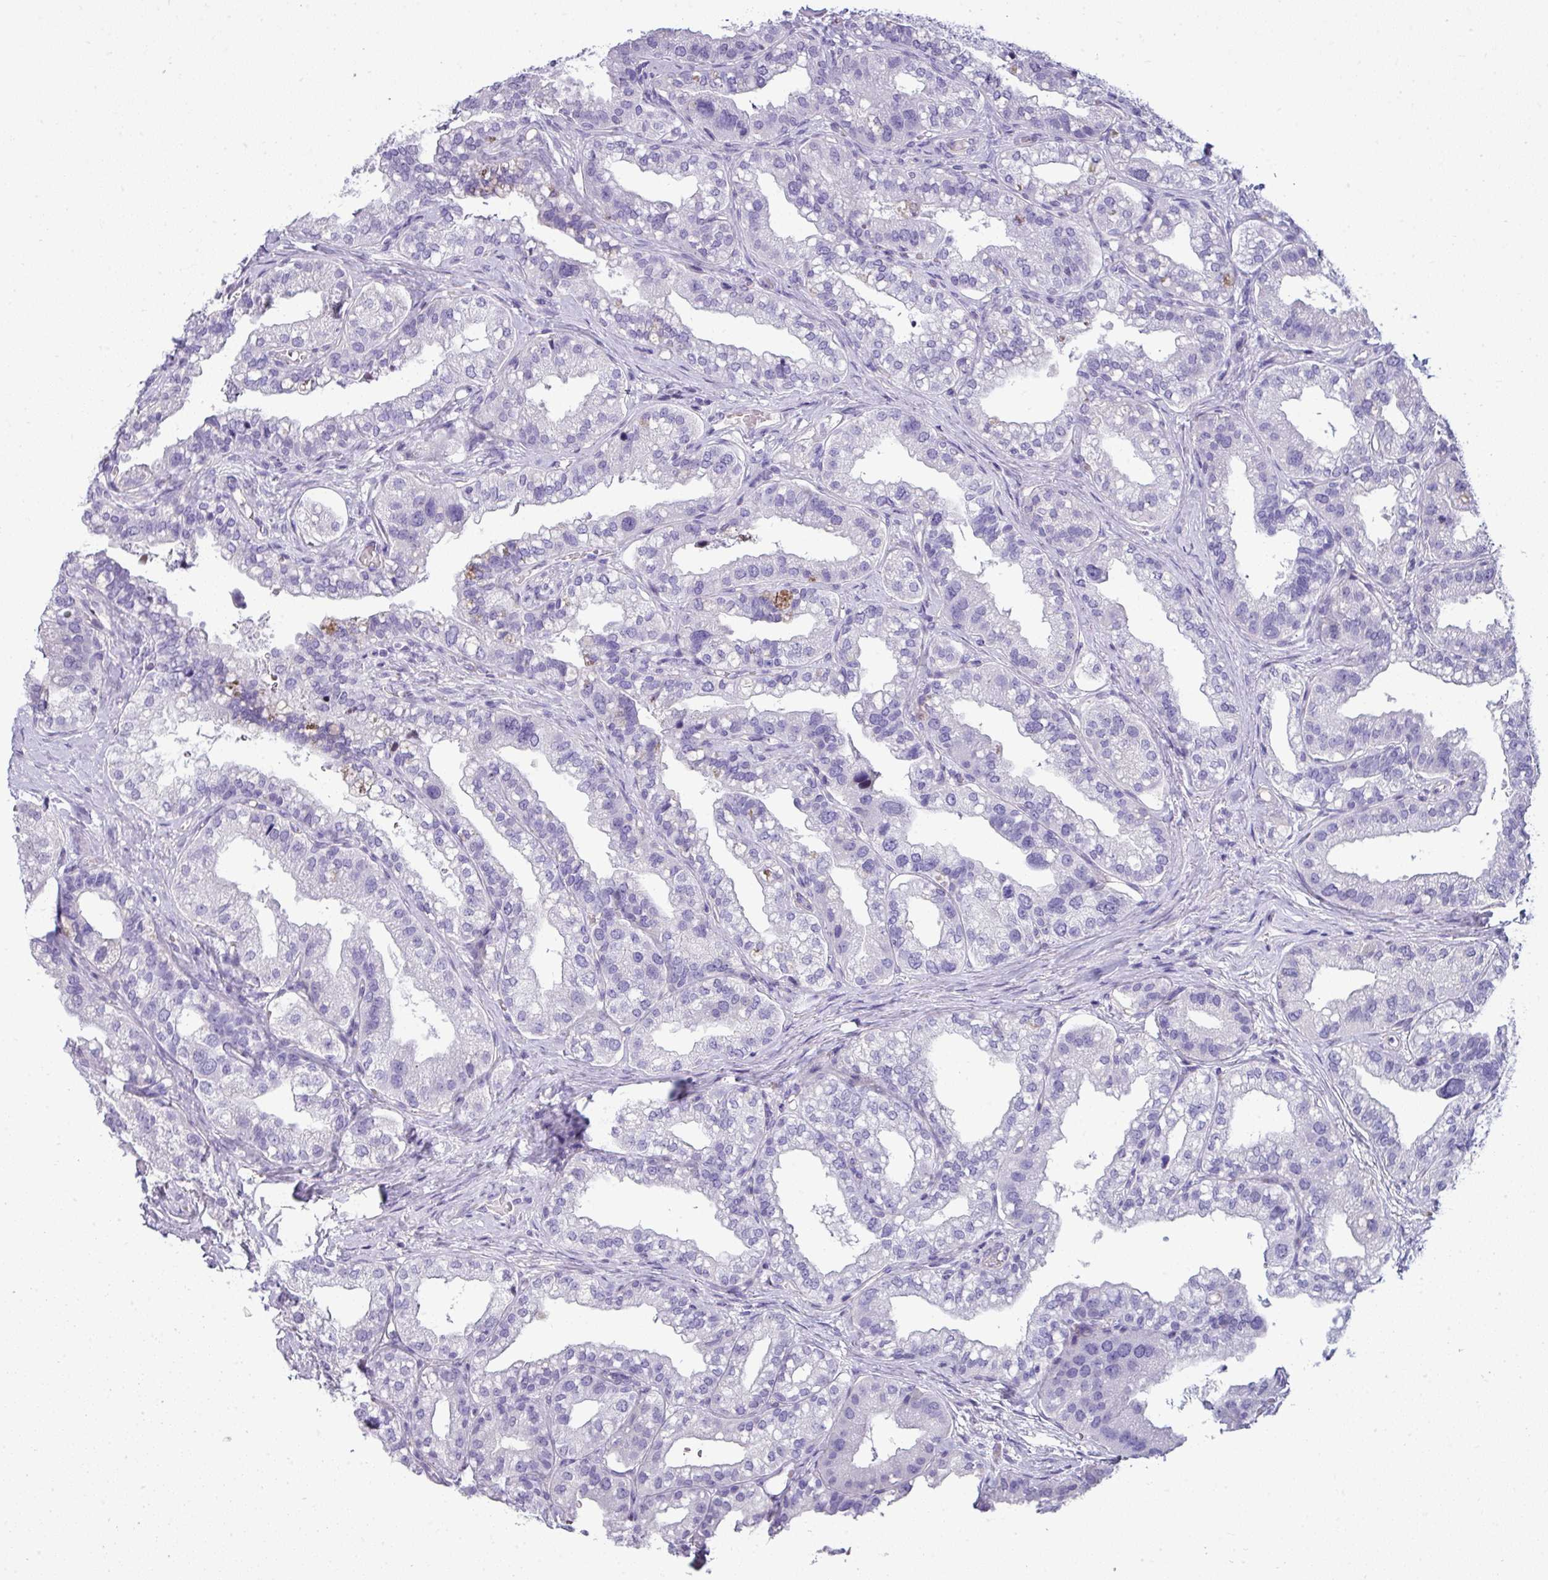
{"staining": {"intensity": "negative", "quantity": "none", "location": "none"}, "tissue": "seminal vesicle", "cell_type": "Glandular cells", "image_type": "normal", "snomed": [{"axis": "morphology", "description": "Normal tissue, NOS"}, {"axis": "topography", "description": "Seminal veicle"}, {"axis": "topography", "description": "Peripheral nerve tissue"}], "caption": "Immunohistochemical staining of unremarkable human seminal vesicle shows no significant positivity in glandular cells.", "gene": "VCX2", "patient": {"sex": "male", "age": 60}}